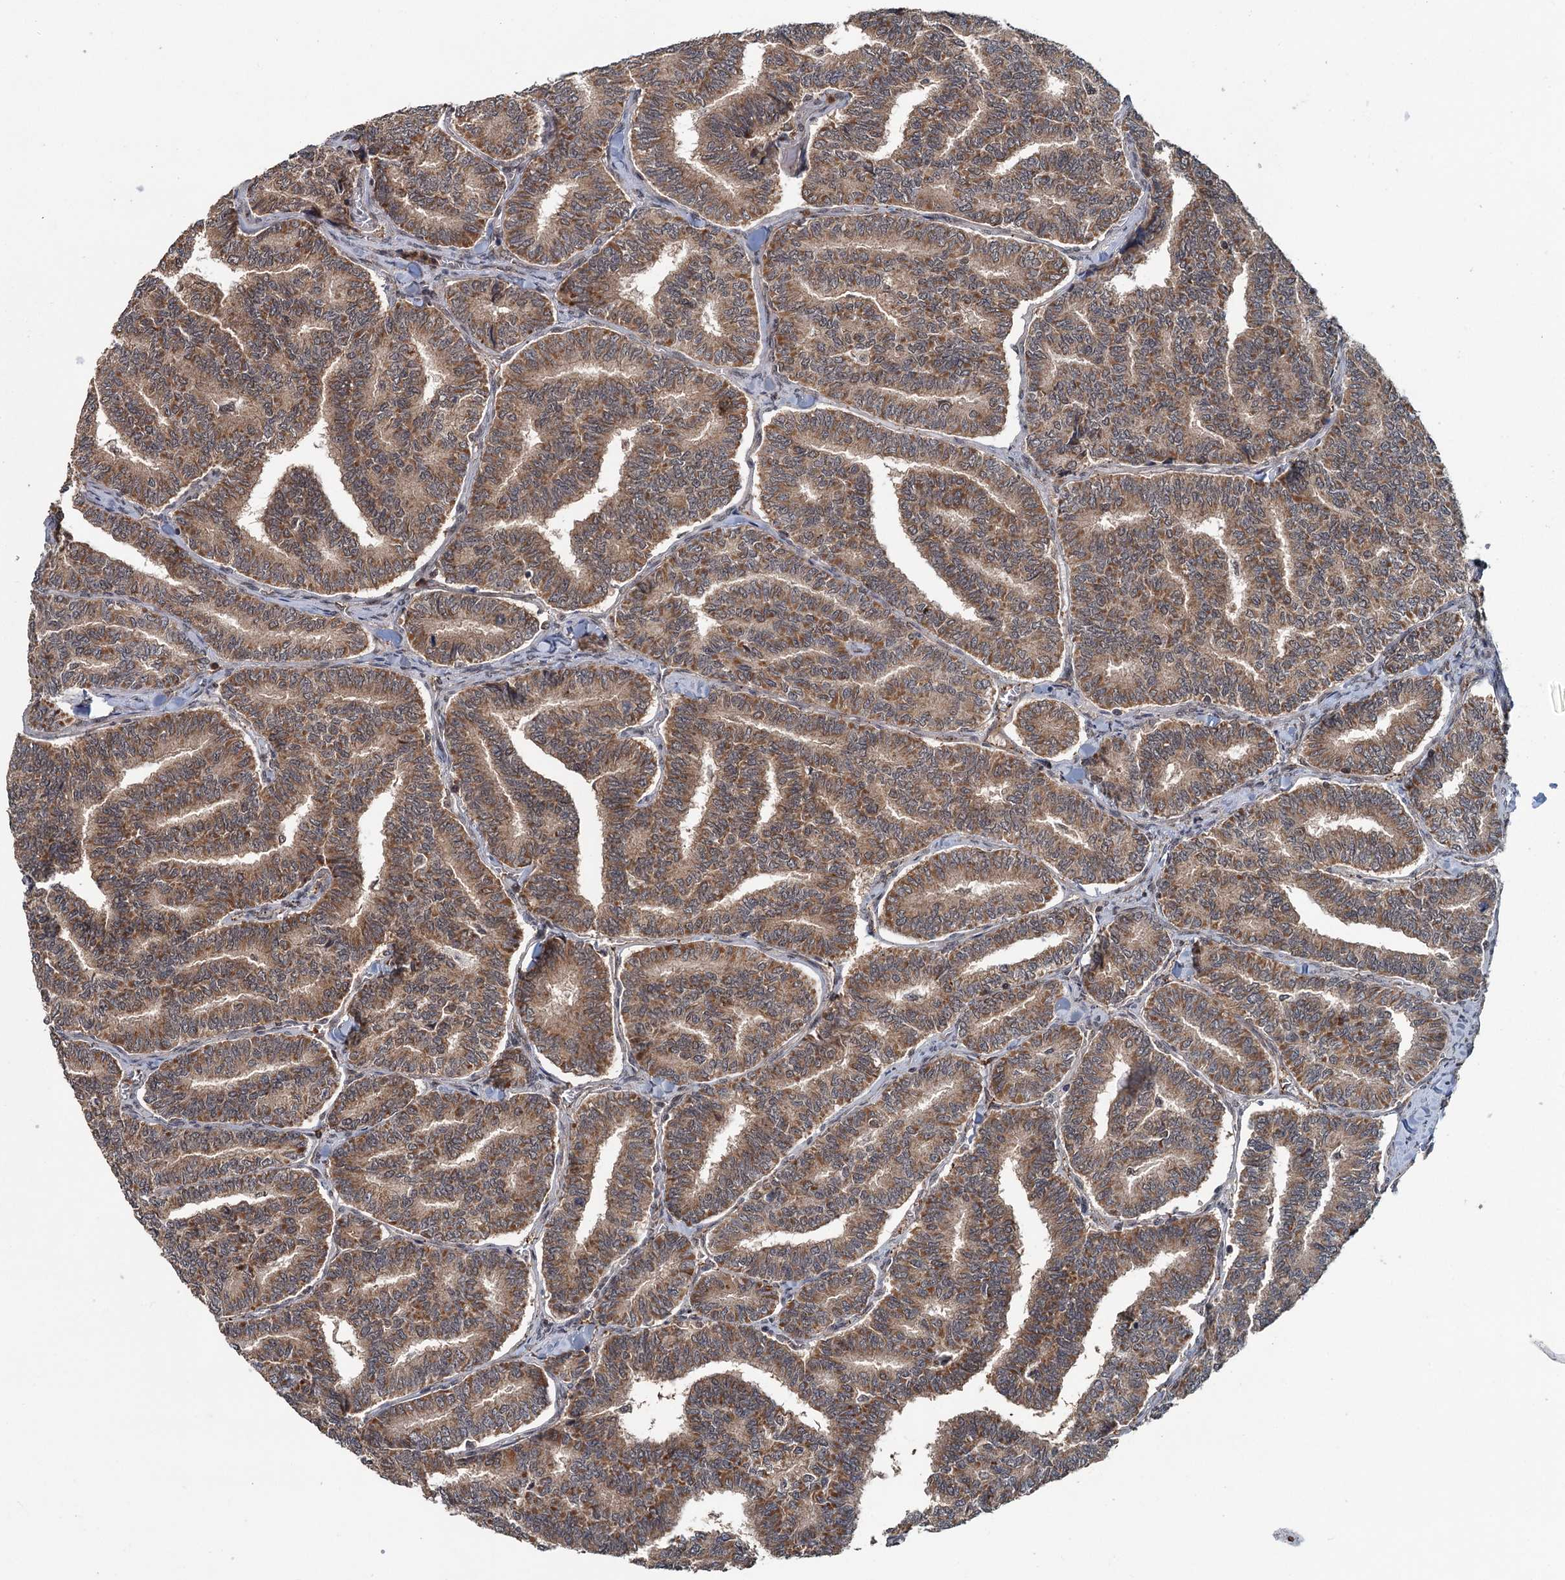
{"staining": {"intensity": "moderate", "quantity": ">75%", "location": "cytoplasmic/membranous"}, "tissue": "thyroid cancer", "cell_type": "Tumor cells", "image_type": "cancer", "snomed": [{"axis": "morphology", "description": "Papillary adenocarcinoma, NOS"}, {"axis": "topography", "description": "Thyroid gland"}], "caption": "Thyroid cancer tissue reveals moderate cytoplasmic/membranous positivity in approximately >75% of tumor cells", "gene": "KANSL2", "patient": {"sex": "female", "age": 35}}